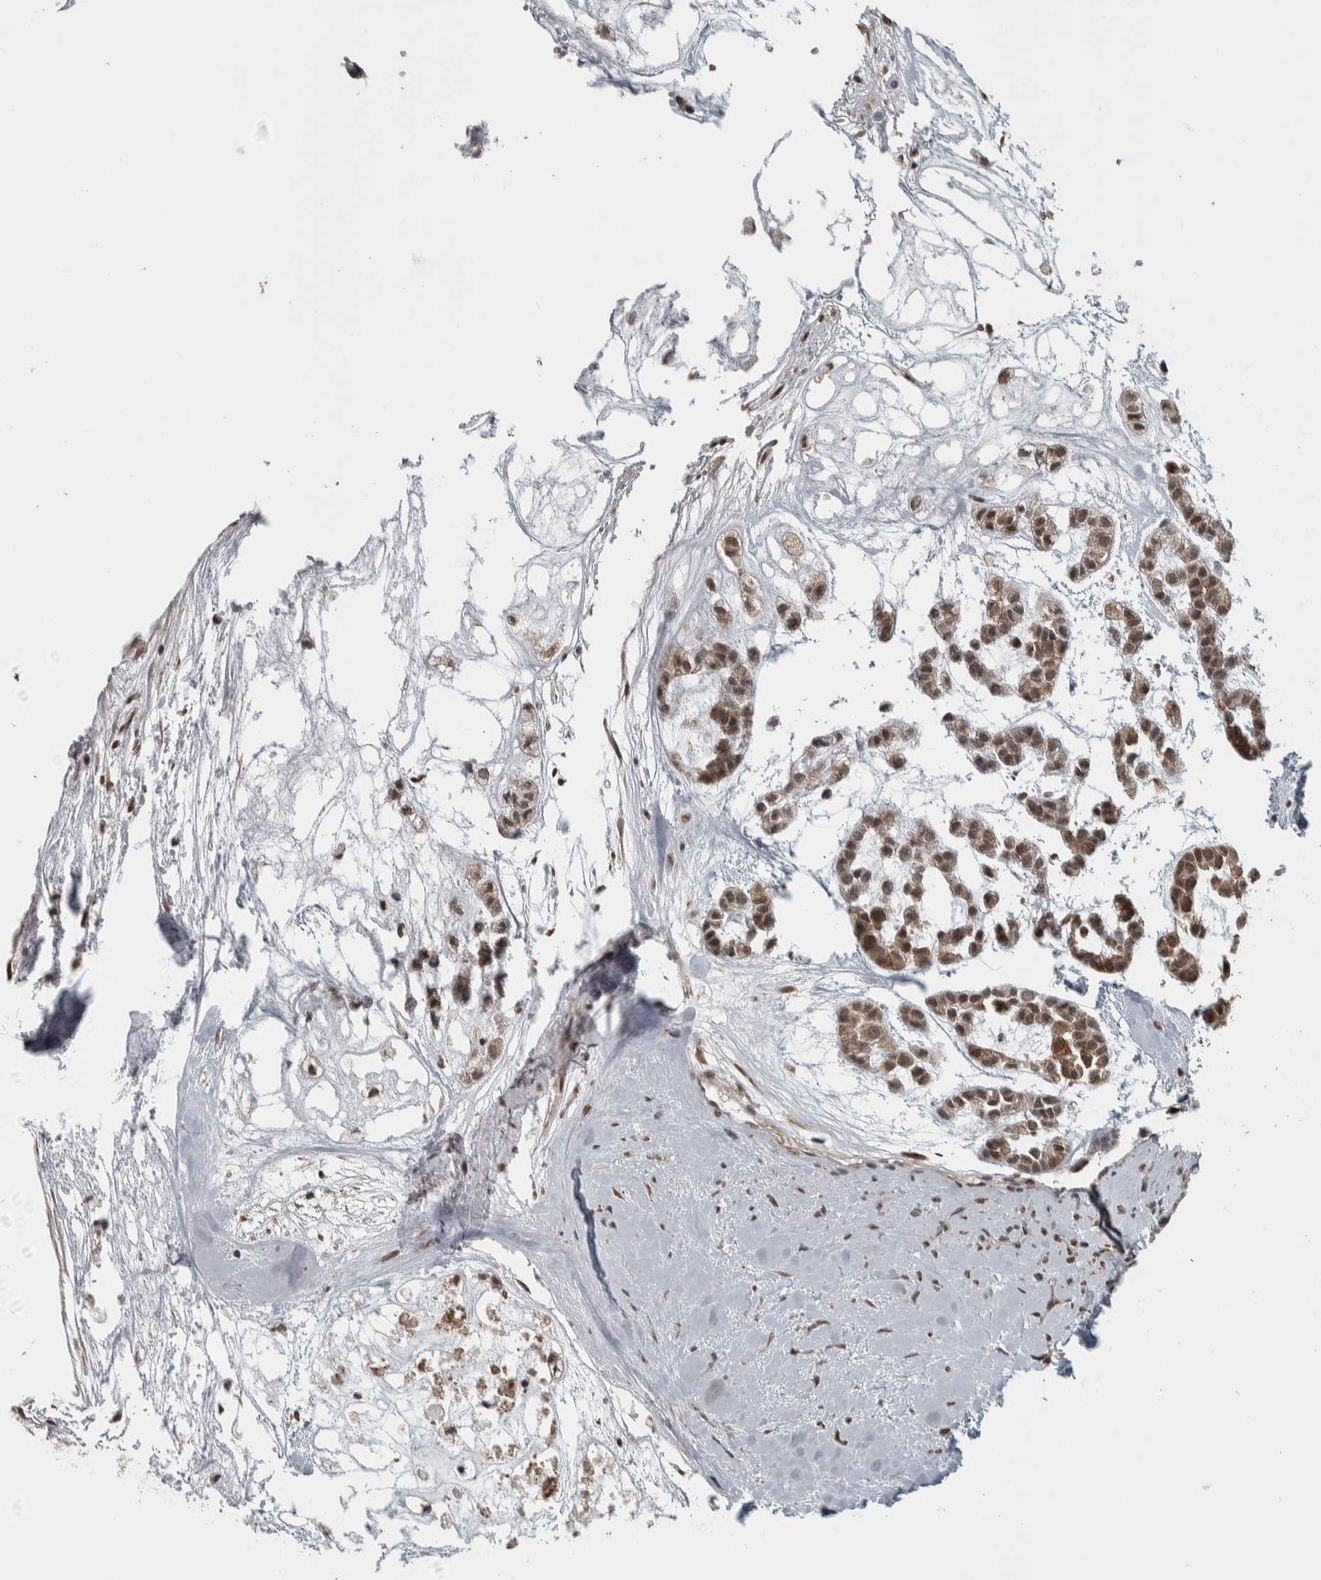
{"staining": {"intensity": "strong", "quantity": ">75%", "location": "nuclear"}, "tissue": "head and neck cancer", "cell_type": "Tumor cells", "image_type": "cancer", "snomed": [{"axis": "morphology", "description": "Adenocarcinoma, NOS"}, {"axis": "morphology", "description": "Adenoma, NOS"}, {"axis": "topography", "description": "Head-Neck"}], "caption": "Immunohistochemical staining of human adenoma (head and neck) displays strong nuclear protein staining in about >75% of tumor cells. The staining was performed using DAB to visualize the protein expression in brown, while the nuclei were stained in blue with hematoxylin (Magnification: 20x).", "gene": "DDX42", "patient": {"sex": "female", "age": 55}}